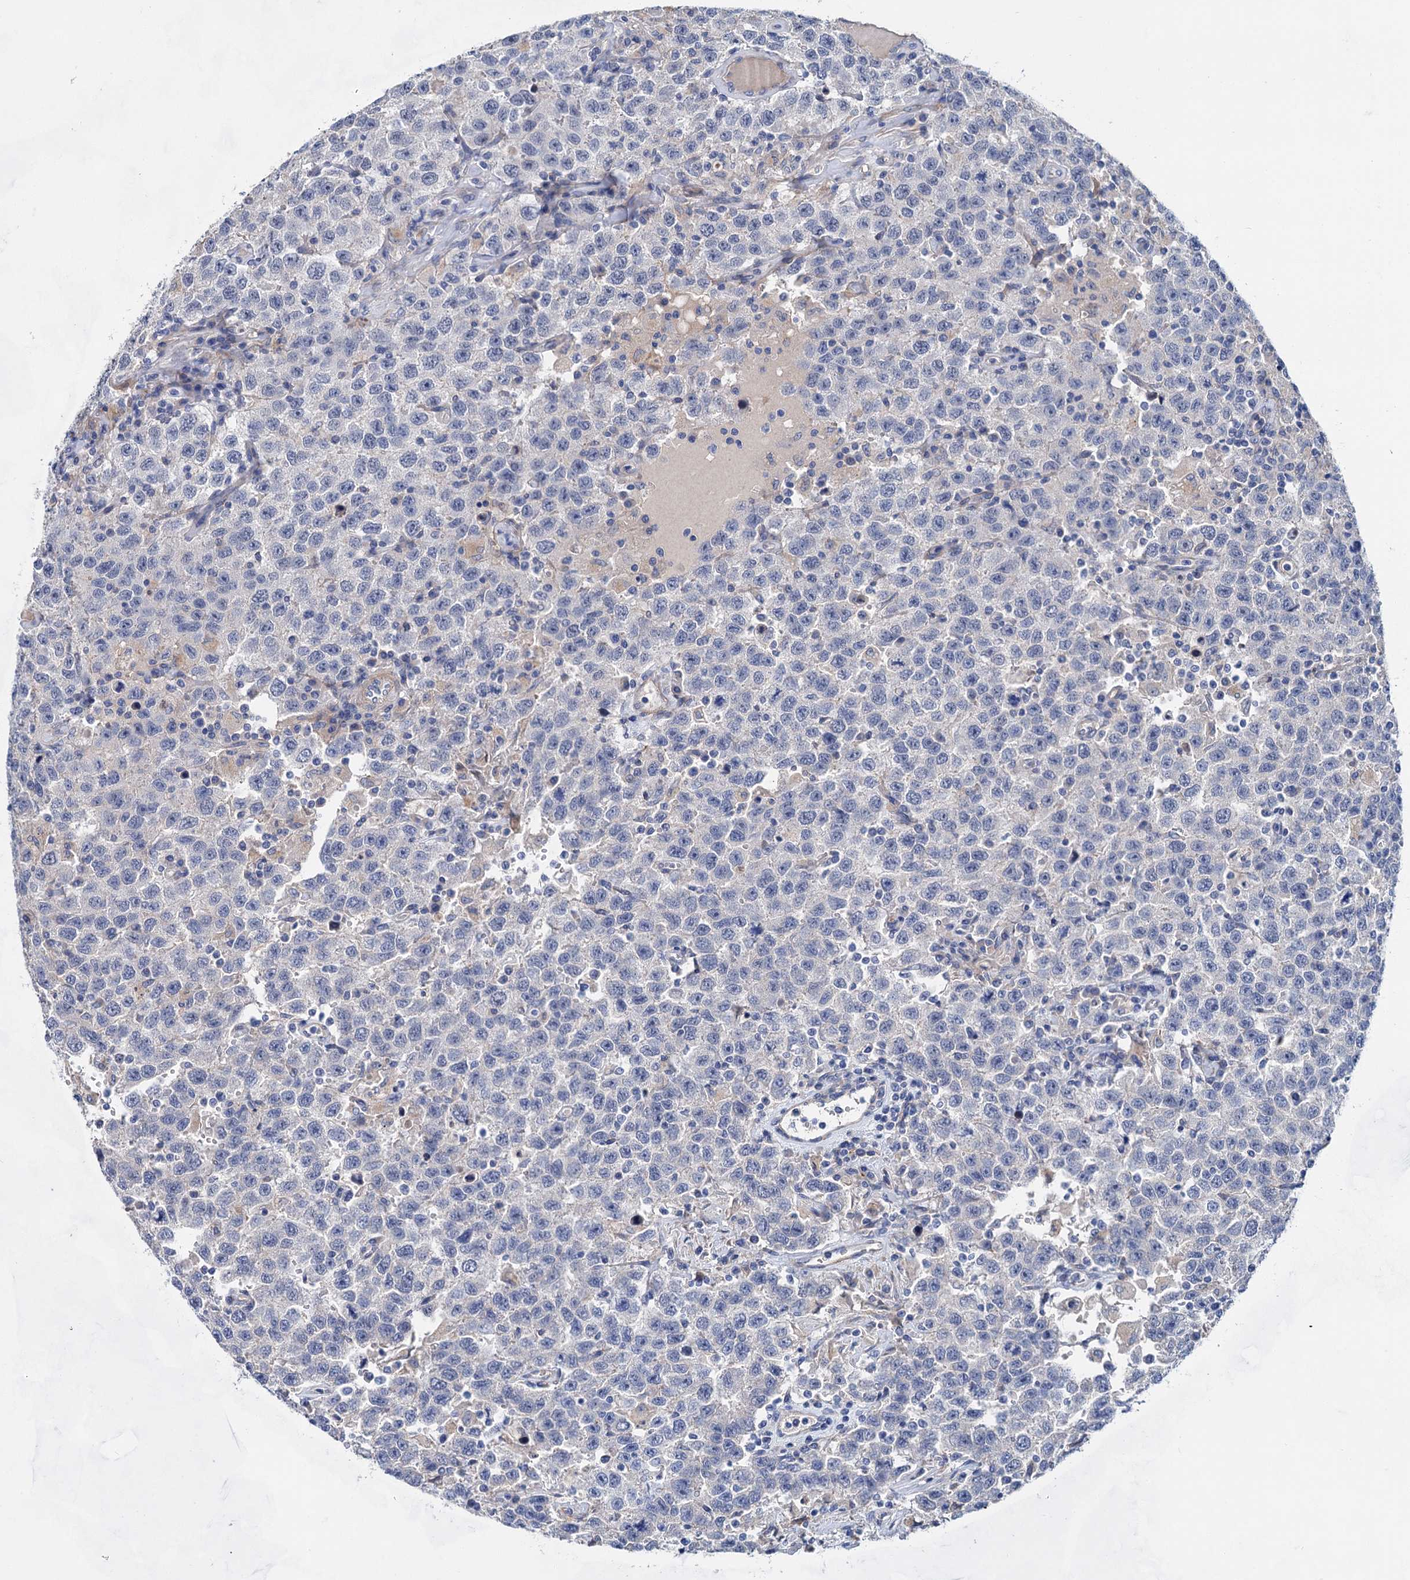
{"staining": {"intensity": "negative", "quantity": "none", "location": "none"}, "tissue": "testis cancer", "cell_type": "Tumor cells", "image_type": "cancer", "snomed": [{"axis": "morphology", "description": "Seminoma, NOS"}, {"axis": "topography", "description": "Testis"}], "caption": "Immunohistochemistry (IHC) photomicrograph of human testis cancer stained for a protein (brown), which displays no positivity in tumor cells.", "gene": "GPR155", "patient": {"sex": "male", "age": 41}}